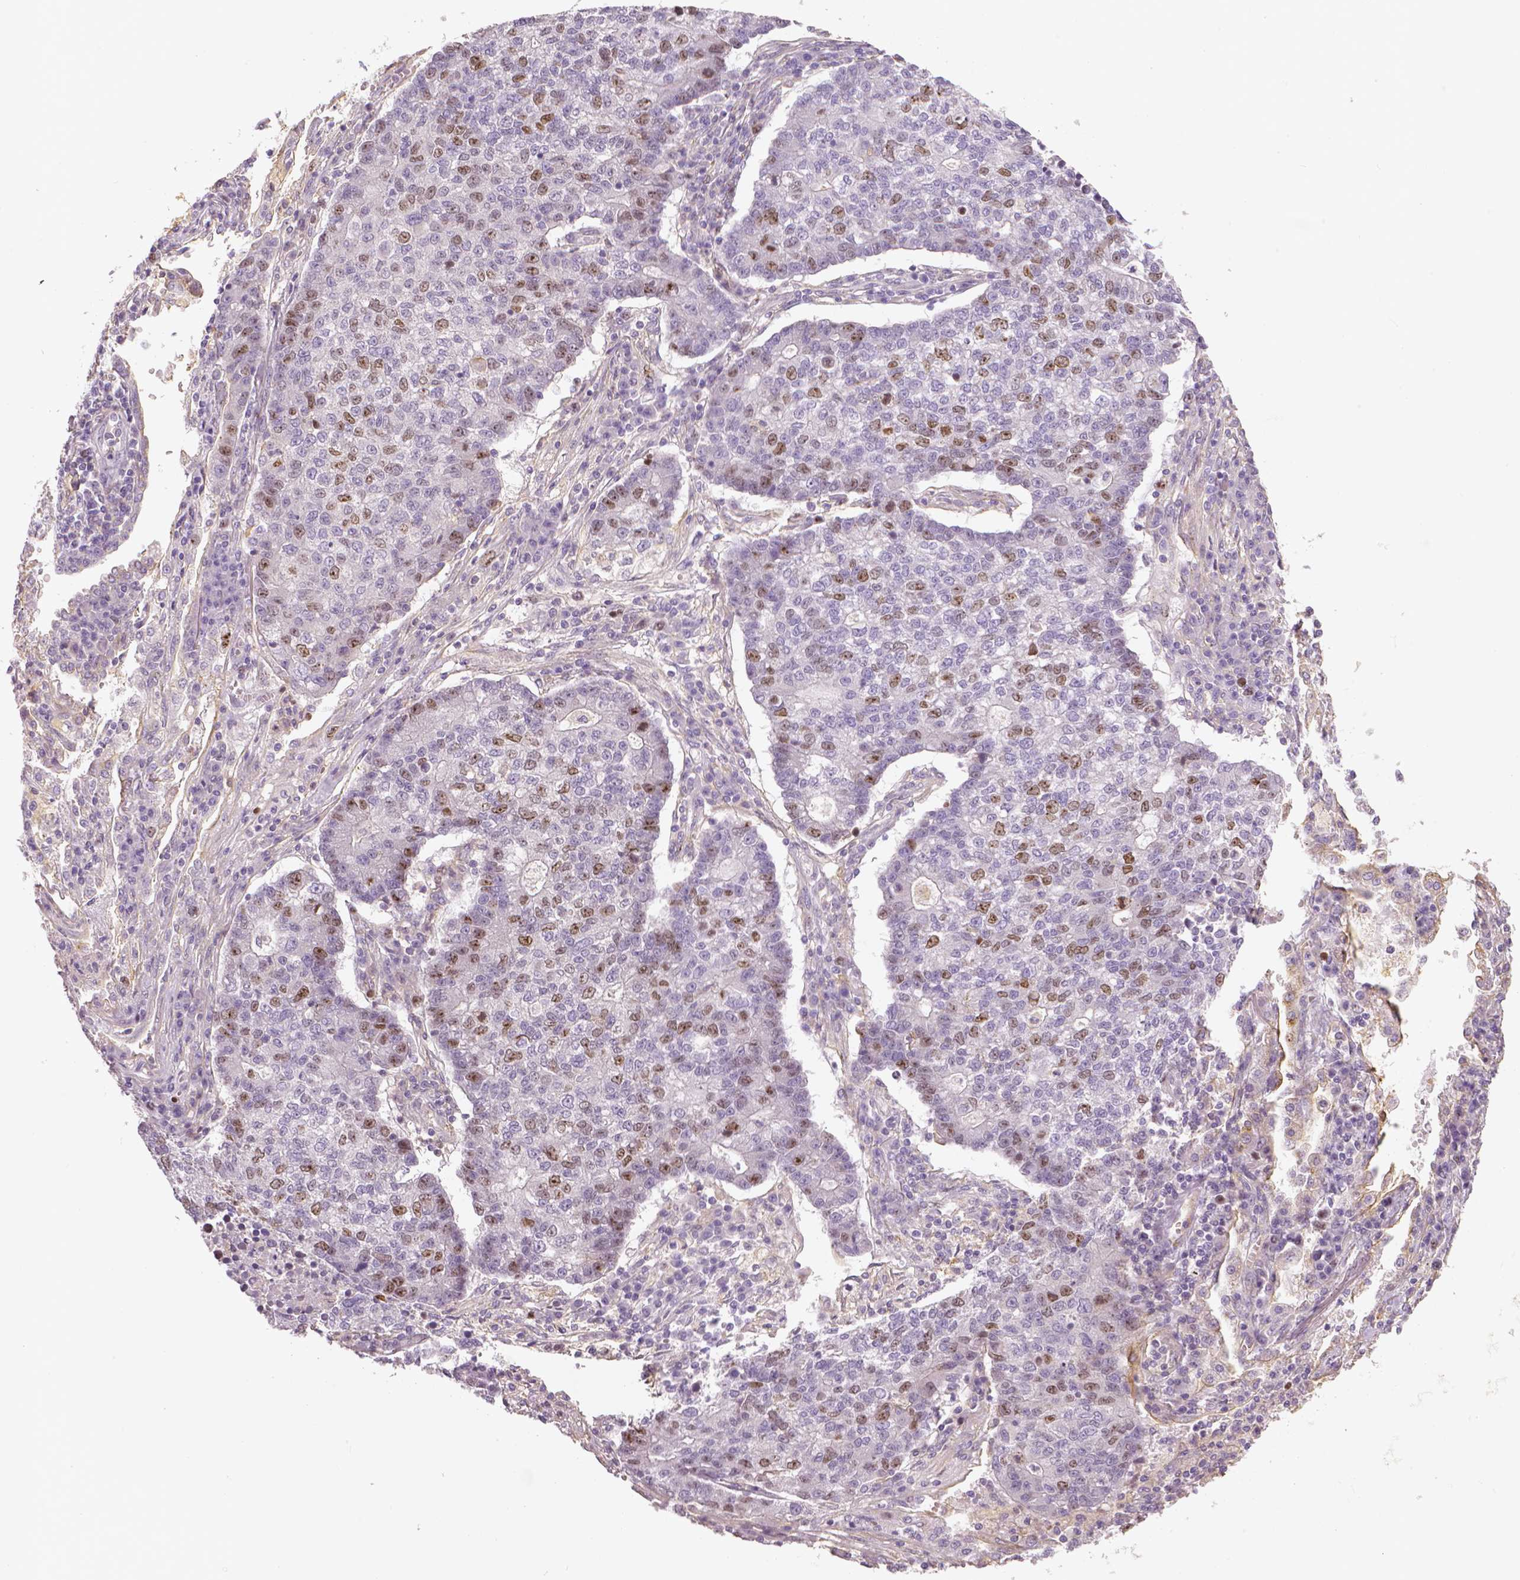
{"staining": {"intensity": "moderate", "quantity": "25%-75%", "location": "nuclear"}, "tissue": "lung cancer", "cell_type": "Tumor cells", "image_type": "cancer", "snomed": [{"axis": "morphology", "description": "Adenocarcinoma, NOS"}, {"axis": "topography", "description": "Lung"}], "caption": "A photomicrograph showing moderate nuclear positivity in about 25%-75% of tumor cells in lung cancer, as visualized by brown immunohistochemical staining.", "gene": "MKI67", "patient": {"sex": "male", "age": 57}}